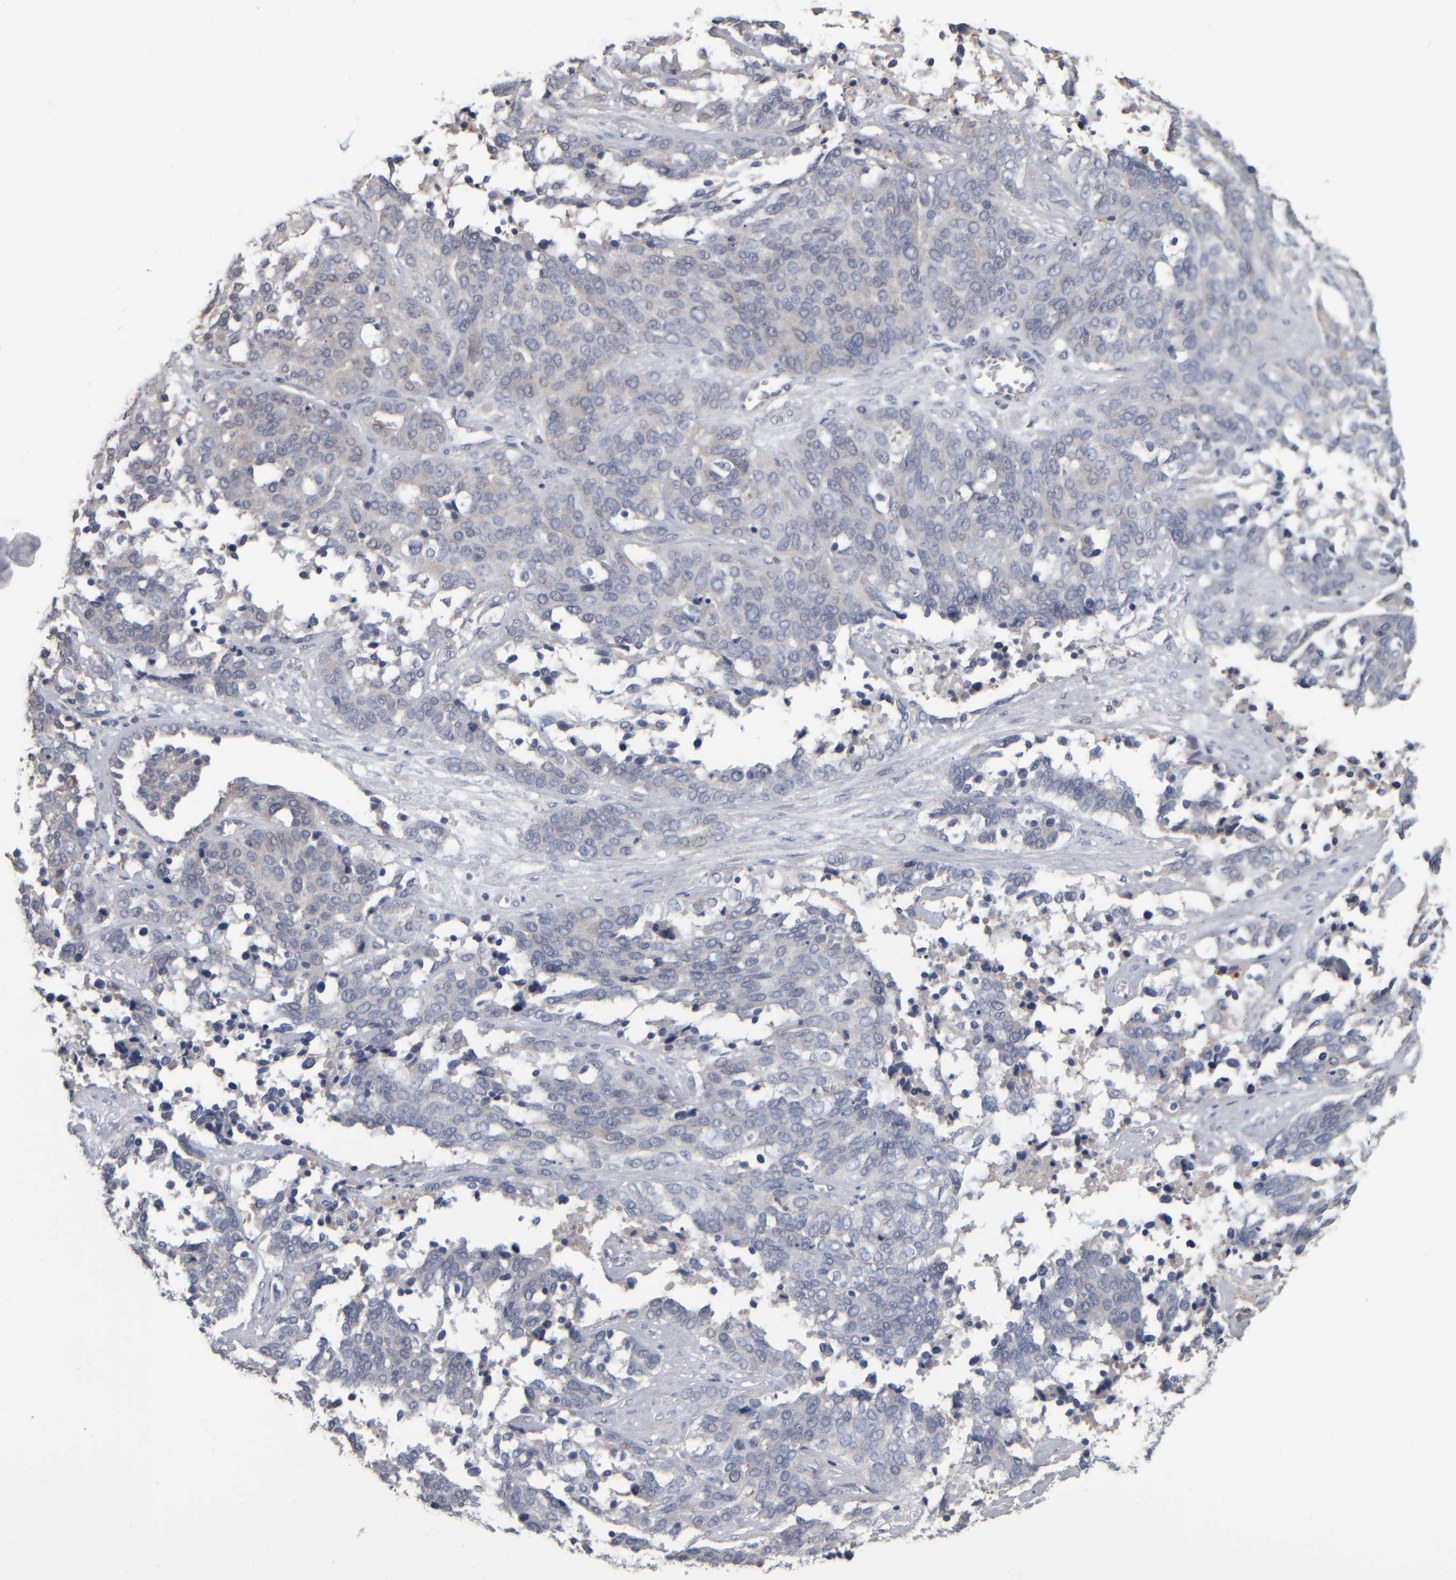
{"staining": {"intensity": "negative", "quantity": "none", "location": "none"}, "tissue": "ovarian cancer", "cell_type": "Tumor cells", "image_type": "cancer", "snomed": [{"axis": "morphology", "description": "Cystadenocarcinoma, serous, NOS"}, {"axis": "topography", "description": "Ovary"}], "caption": "This micrograph is of ovarian cancer (serous cystadenocarcinoma) stained with immunohistochemistry to label a protein in brown with the nuclei are counter-stained blue. There is no positivity in tumor cells.", "gene": "CAVIN4", "patient": {"sex": "female", "age": 44}}